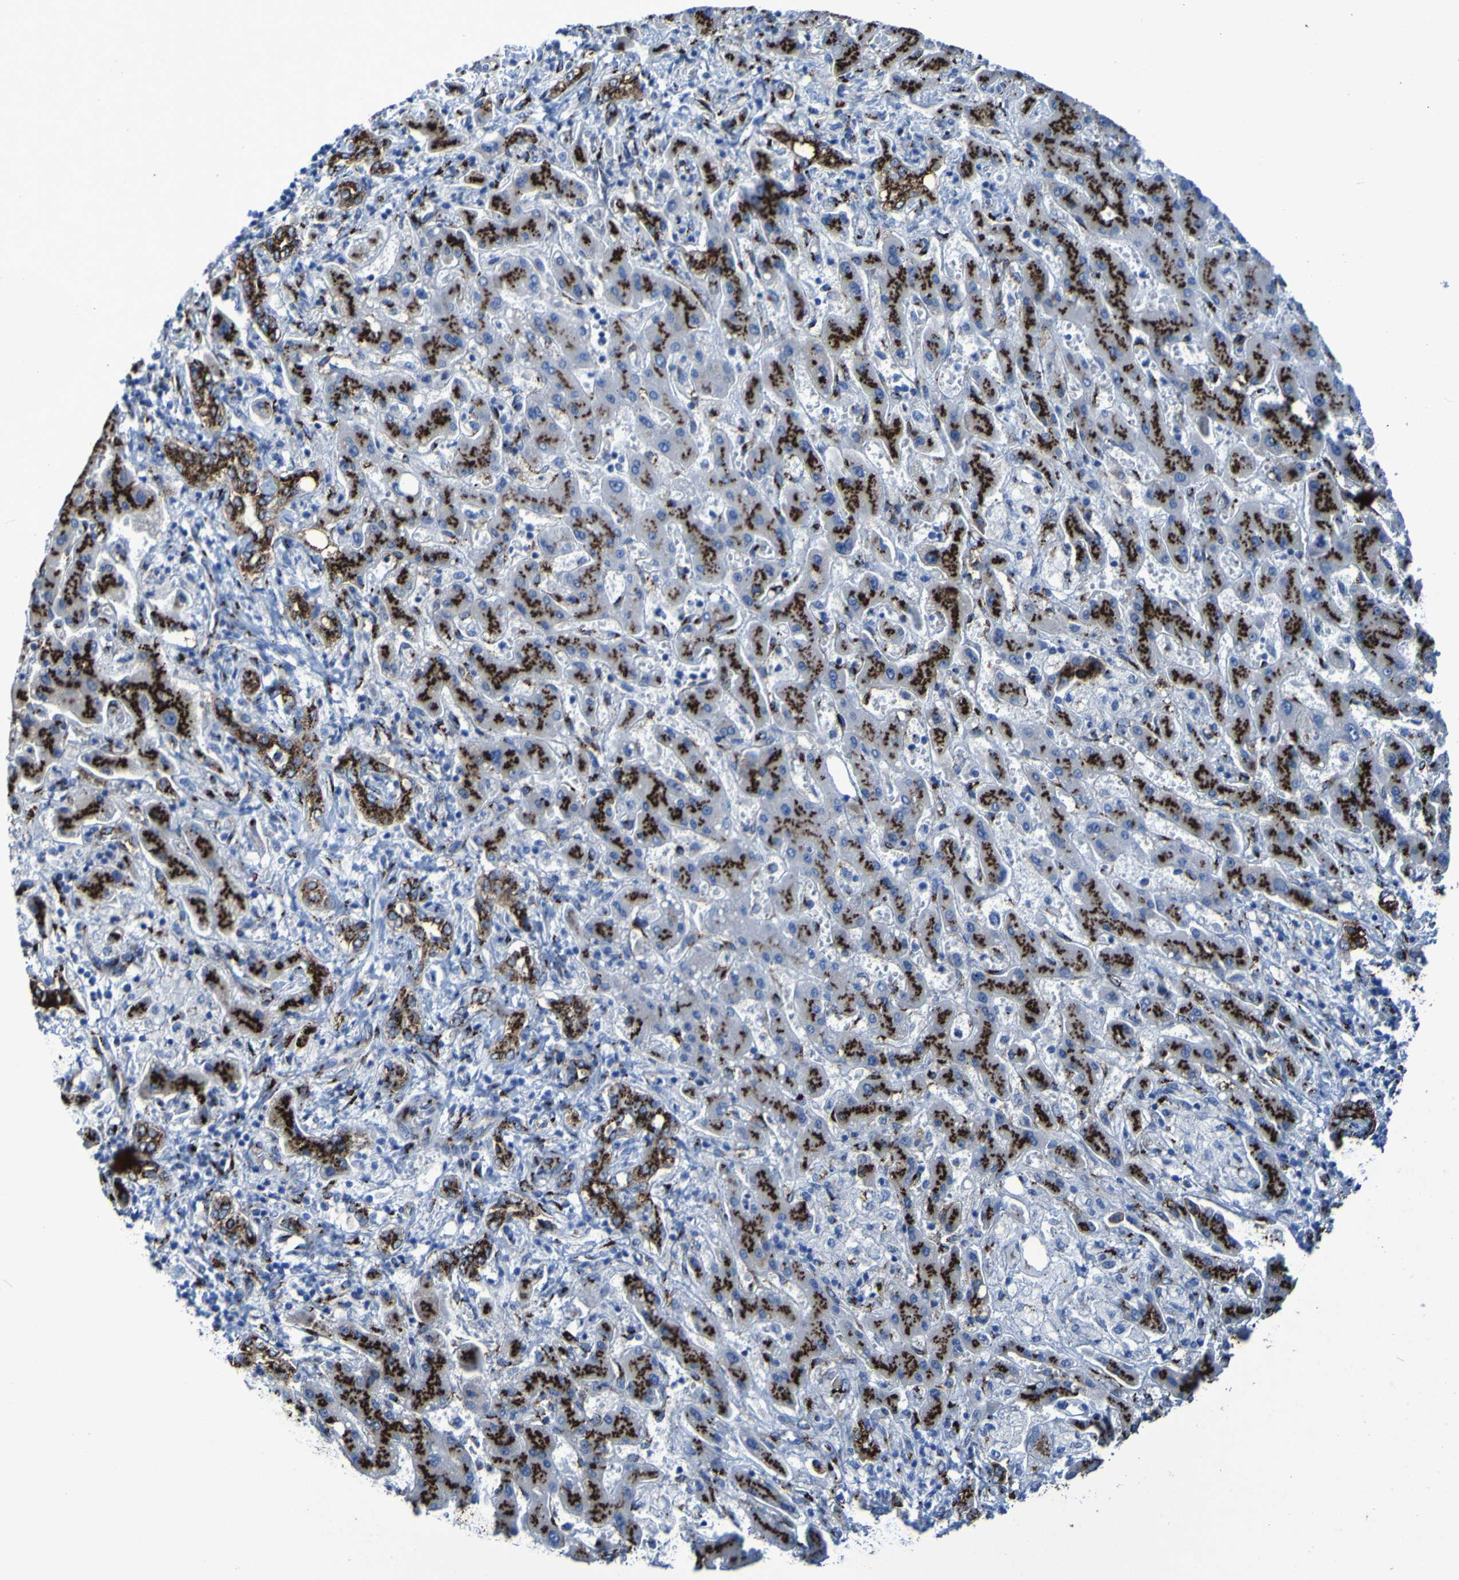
{"staining": {"intensity": "strong", "quantity": ">75%", "location": "cytoplasmic/membranous"}, "tissue": "liver cancer", "cell_type": "Tumor cells", "image_type": "cancer", "snomed": [{"axis": "morphology", "description": "Cholangiocarcinoma"}, {"axis": "topography", "description": "Liver"}], "caption": "Strong cytoplasmic/membranous positivity is present in about >75% of tumor cells in liver cancer.", "gene": "GOLM1", "patient": {"sex": "male", "age": 50}}